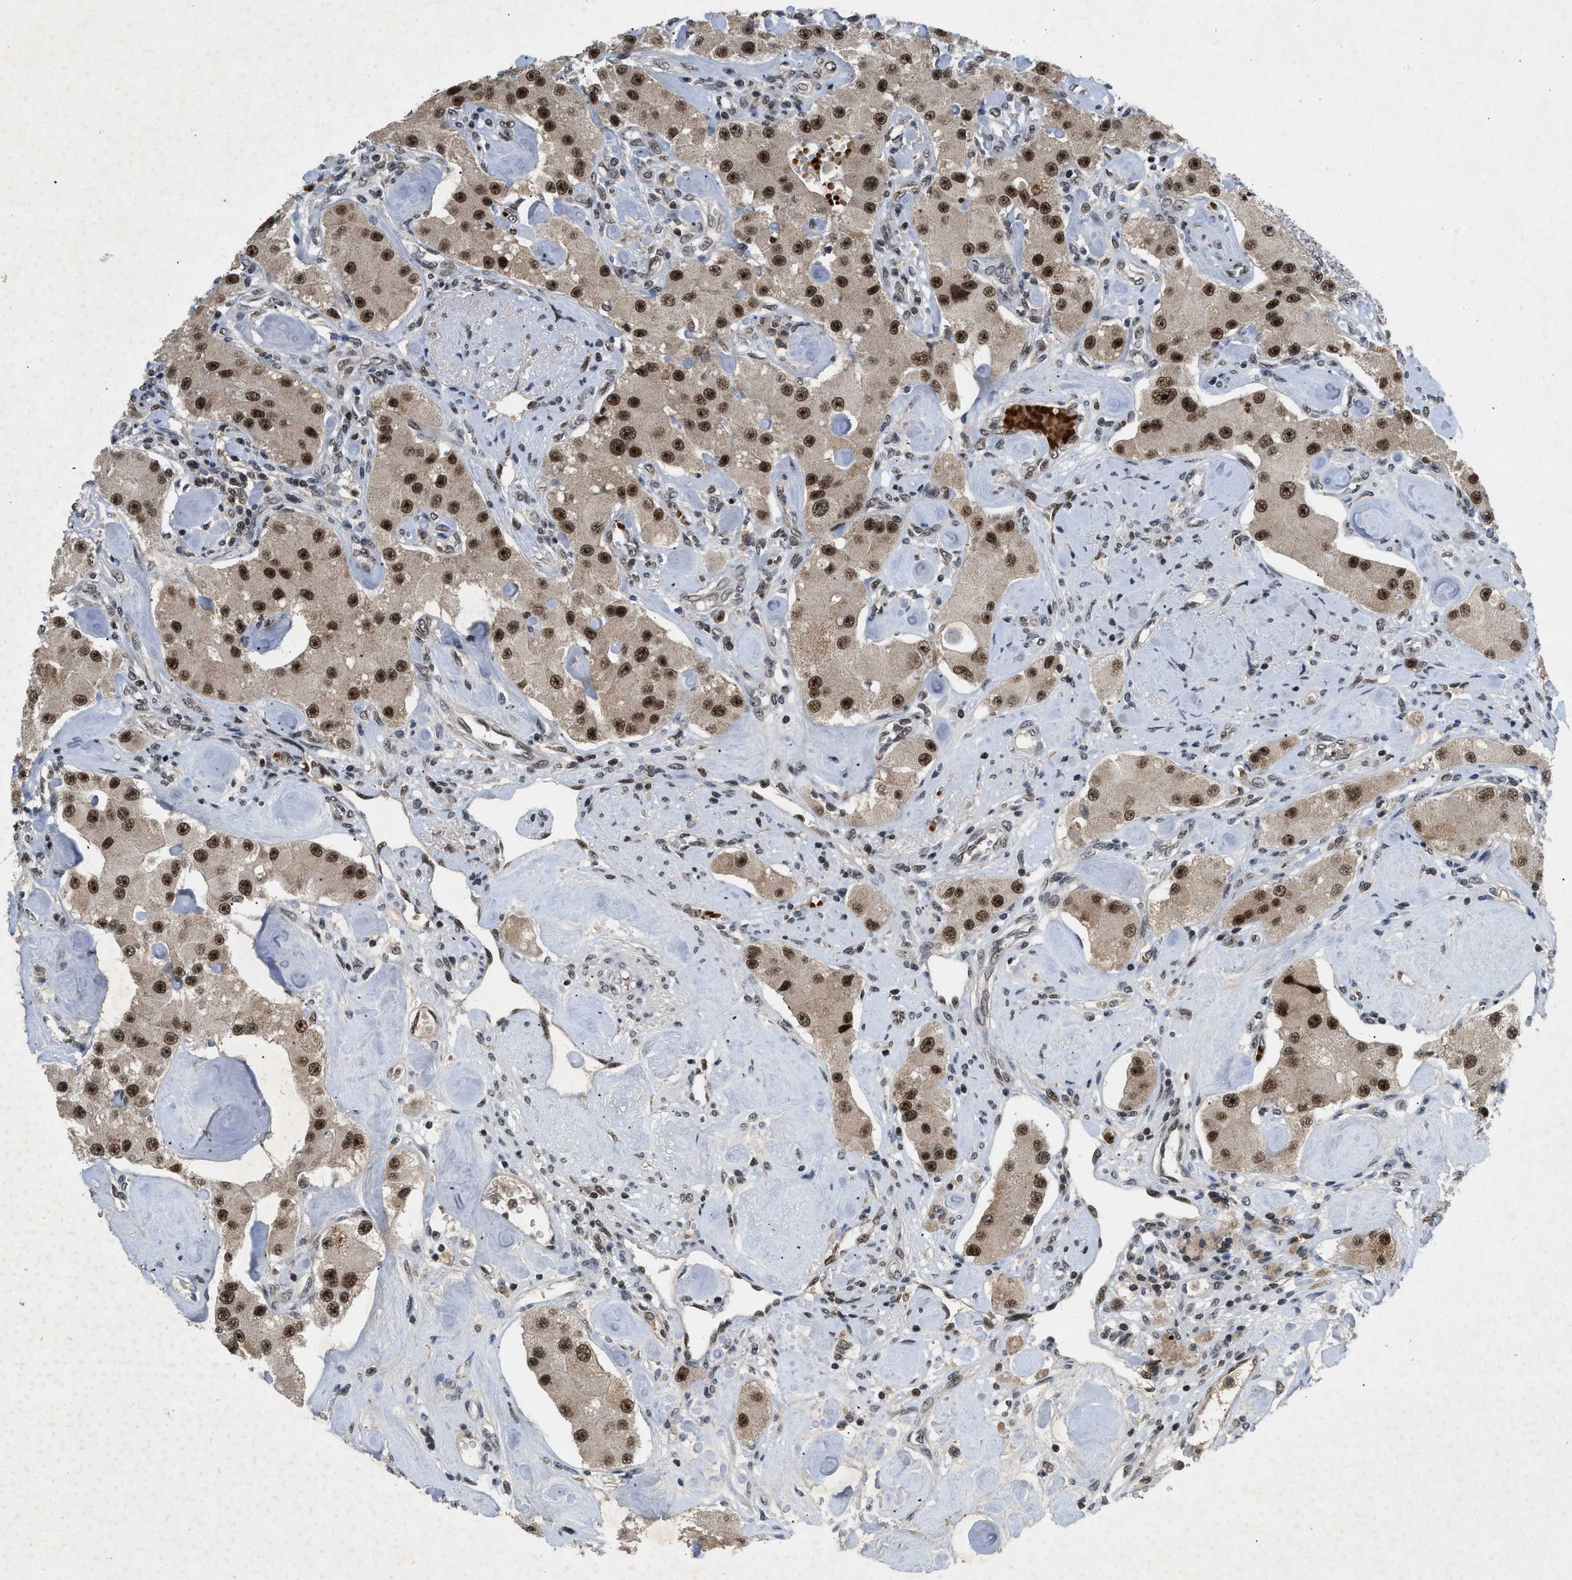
{"staining": {"intensity": "strong", "quantity": ">75%", "location": "nuclear"}, "tissue": "carcinoid", "cell_type": "Tumor cells", "image_type": "cancer", "snomed": [{"axis": "morphology", "description": "Carcinoid, malignant, NOS"}, {"axis": "topography", "description": "Pancreas"}], "caption": "Protein expression analysis of malignant carcinoid exhibits strong nuclear staining in approximately >75% of tumor cells.", "gene": "ZNF346", "patient": {"sex": "male", "age": 41}}